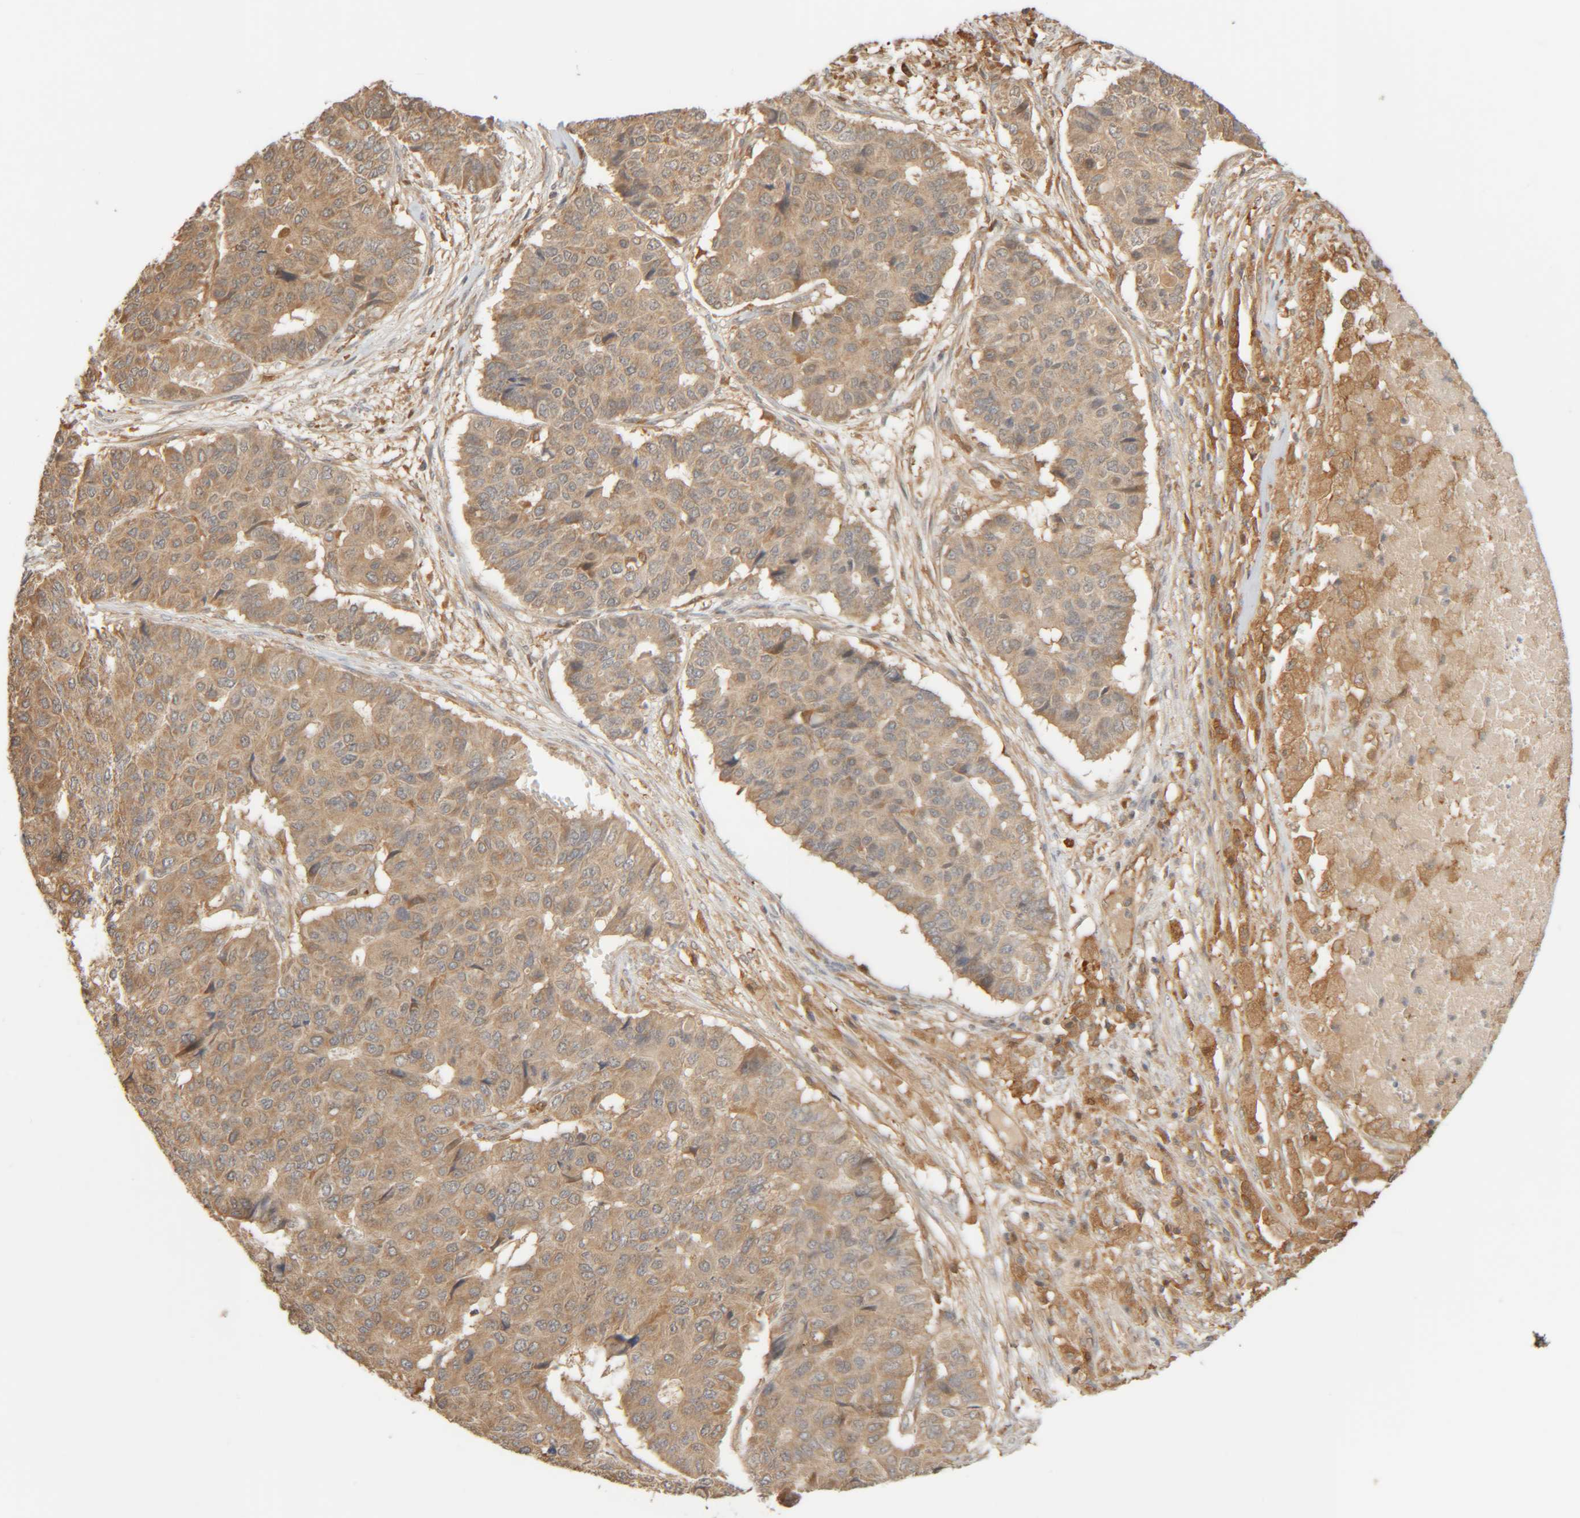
{"staining": {"intensity": "weak", "quantity": ">75%", "location": "cytoplasmic/membranous"}, "tissue": "pancreatic cancer", "cell_type": "Tumor cells", "image_type": "cancer", "snomed": [{"axis": "morphology", "description": "Adenocarcinoma, NOS"}, {"axis": "topography", "description": "Pancreas"}], "caption": "An immunohistochemistry photomicrograph of tumor tissue is shown. Protein staining in brown shows weak cytoplasmic/membranous positivity in pancreatic adenocarcinoma within tumor cells.", "gene": "TMEM192", "patient": {"sex": "male", "age": 50}}